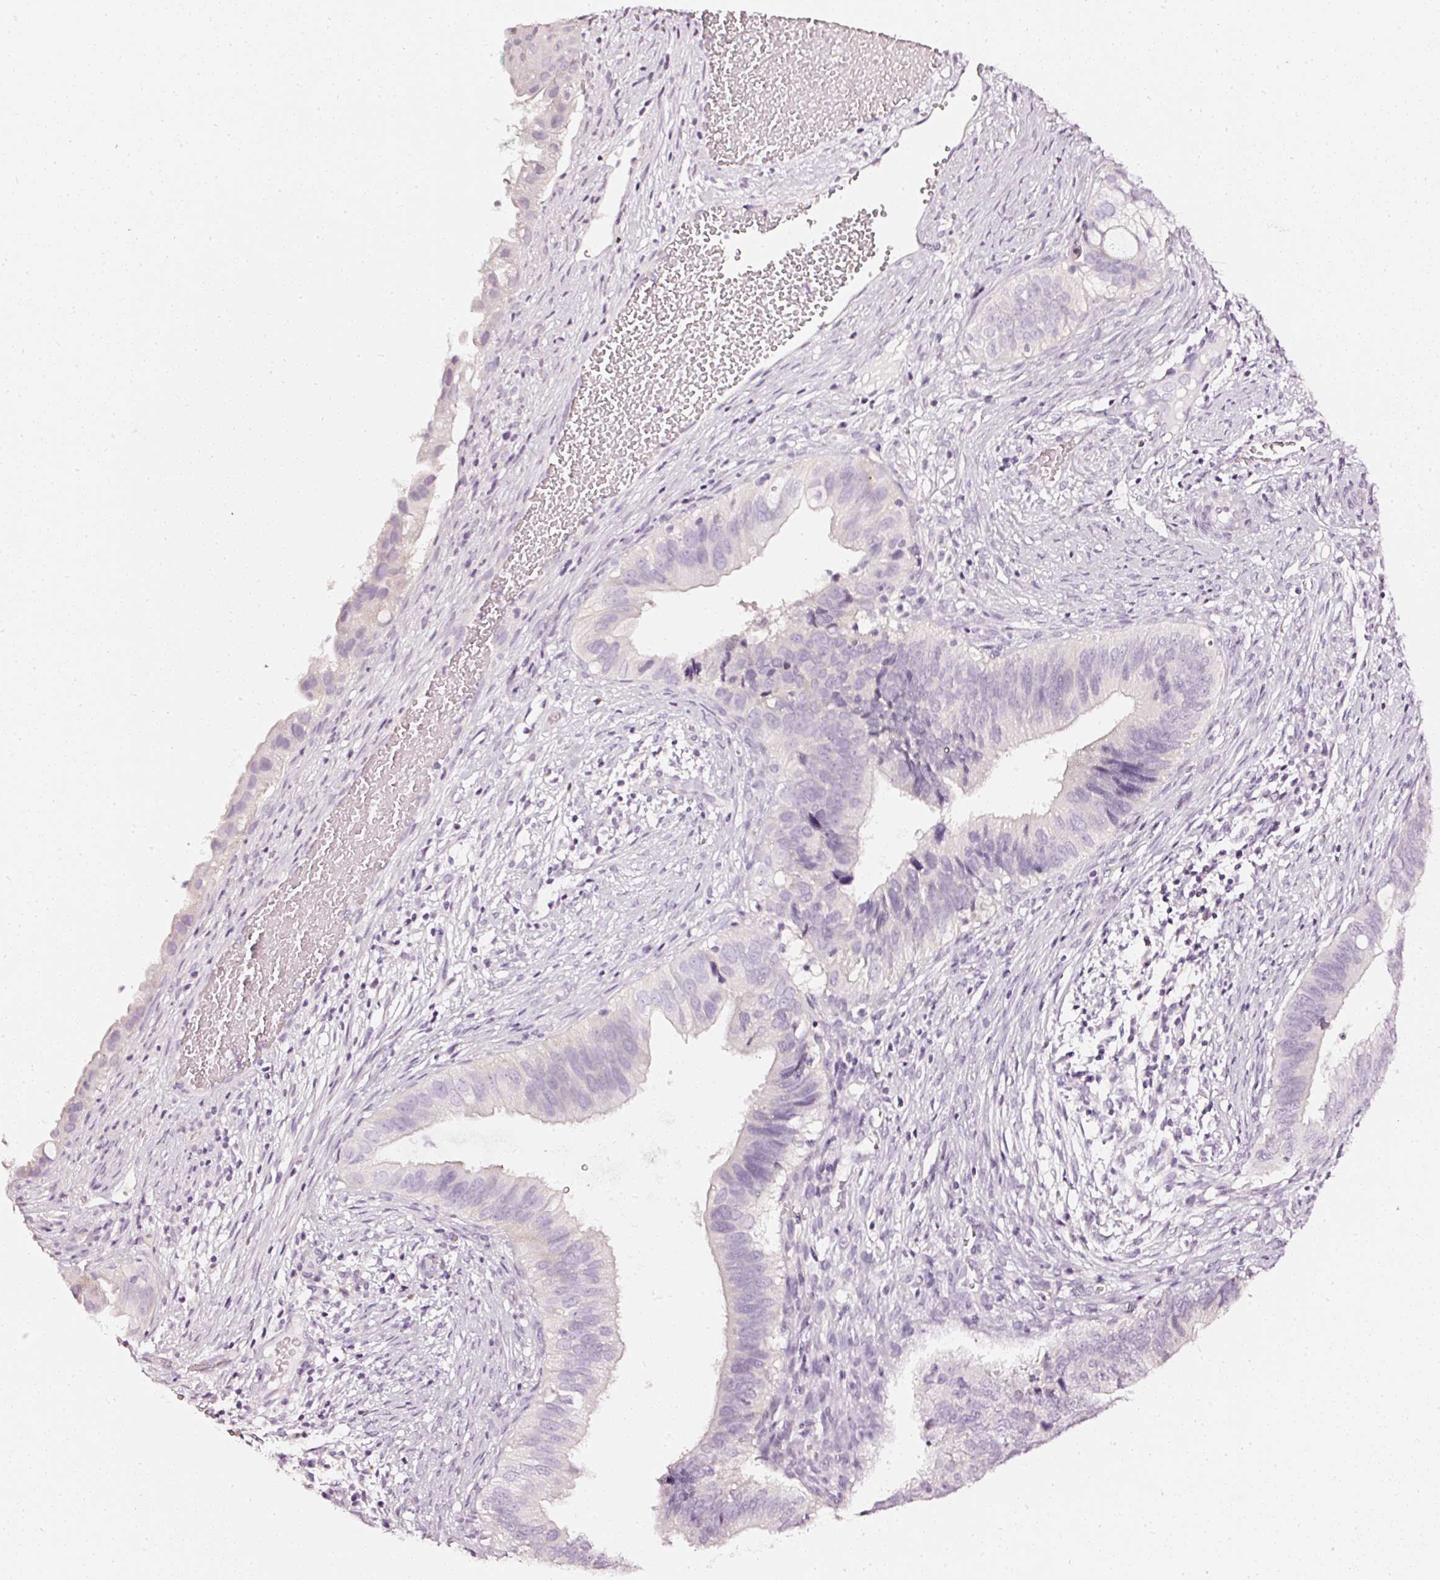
{"staining": {"intensity": "negative", "quantity": "none", "location": "none"}, "tissue": "cervical cancer", "cell_type": "Tumor cells", "image_type": "cancer", "snomed": [{"axis": "morphology", "description": "Adenocarcinoma, NOS"}, {"axis": "topography", "description": "Cervix"}], "caption": "IHC micrograph of neoplastic tissue: cervical cancer stained with DAB reveals no significant protein staining in tumor cells.", "gene": "CNP", "patient": {"sex": "female", "age": 42}}